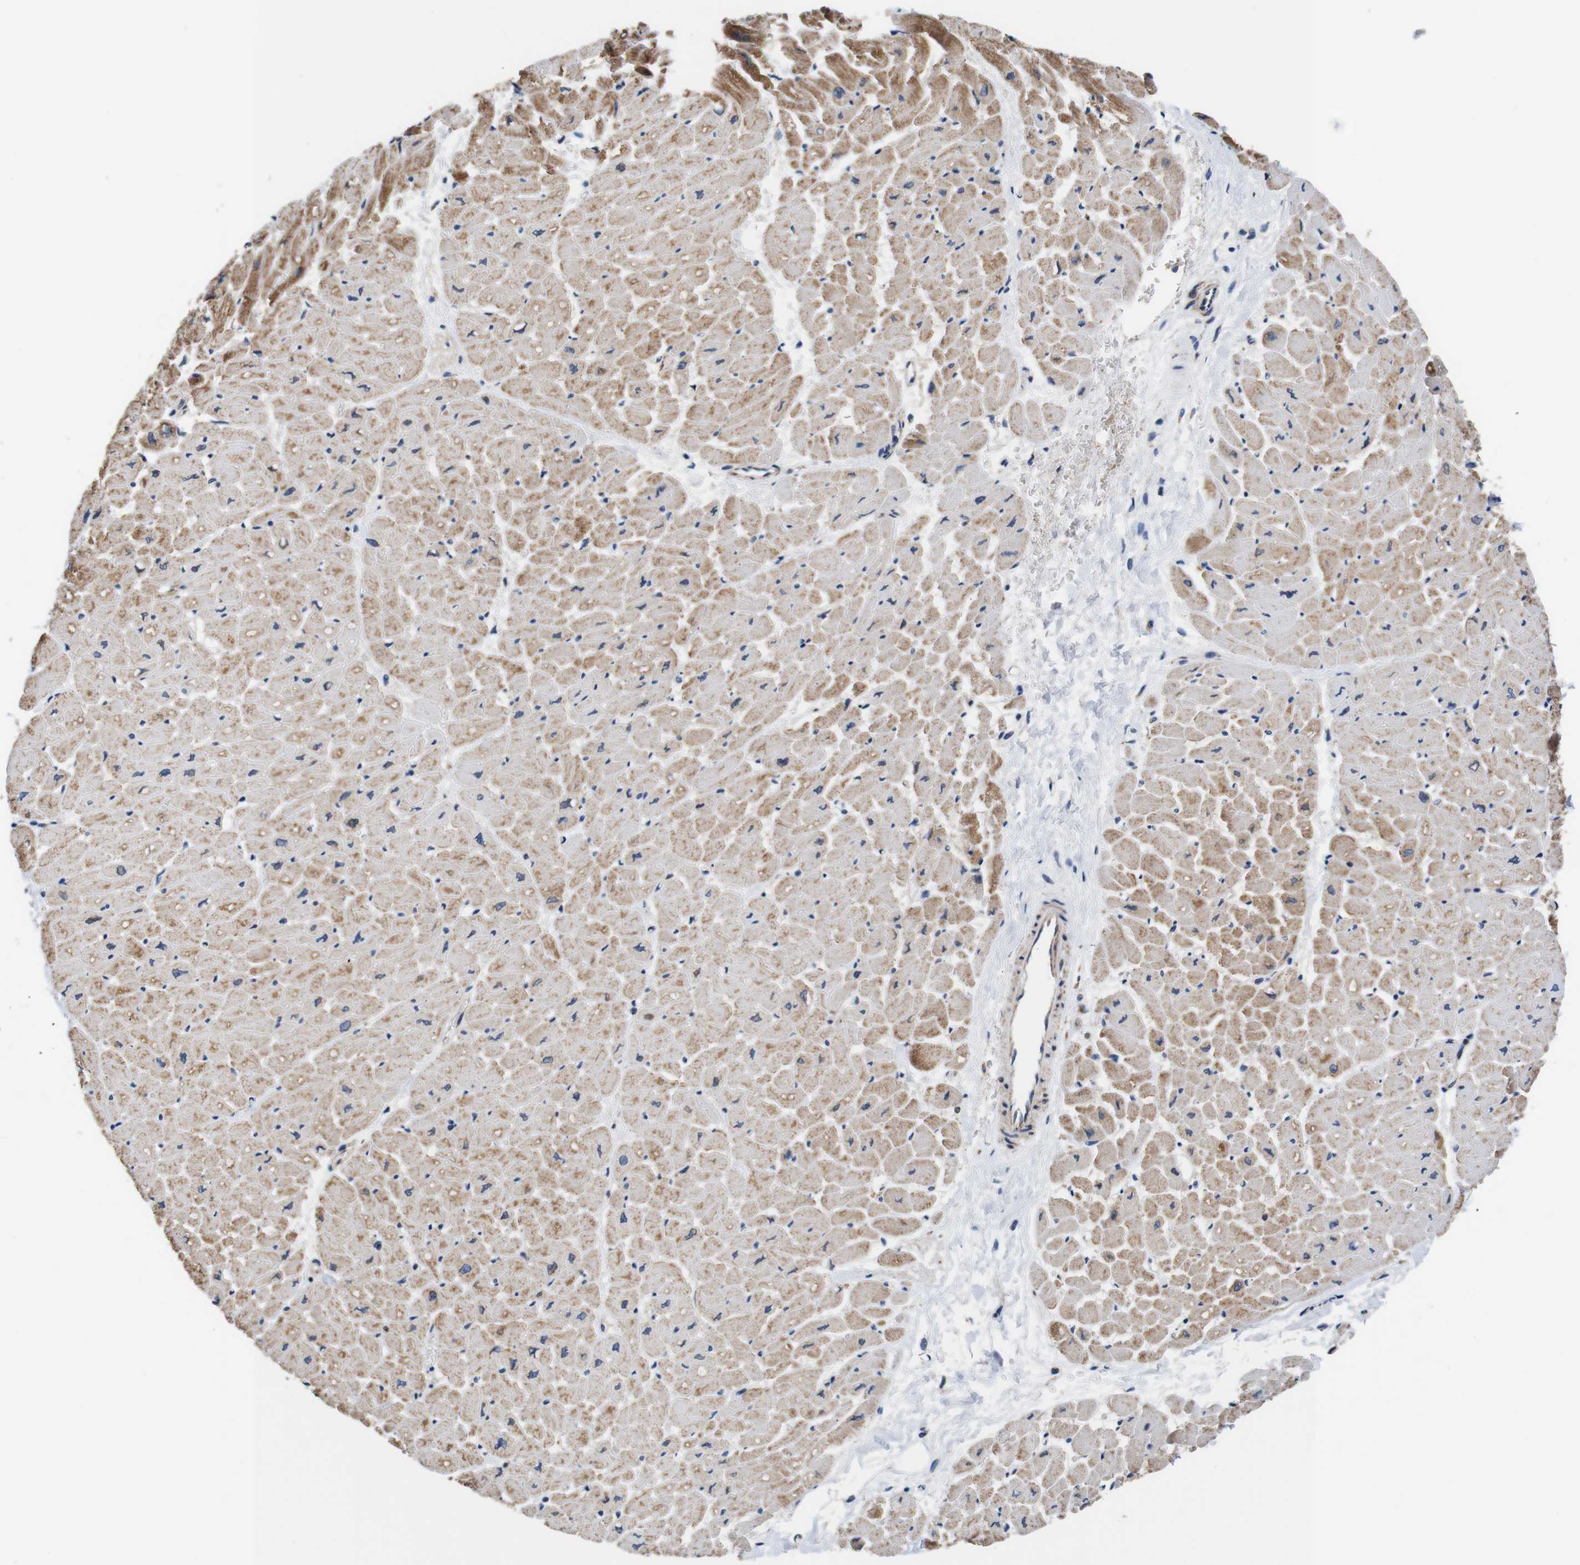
{"staining": {"intensity": "moderate", "quantity": ">75%", "location": "cytoplasmic/membranous"}, "tissue": "heart muscle", "cell_type": "Cardiomyocytes", "image_type": "normal", "snomed": [{"axis": "morphology", "description": "Normal tissue, NOS"}, {"axis": "topography", "description": "Heart"}], "caption": "Heart muscle stained for a protein exhibits moderate cytoplasmic/membranous positivity in cardiomyocytes.", "gene": "LRP4", "patient": {"sex": "male", "age": 45}}